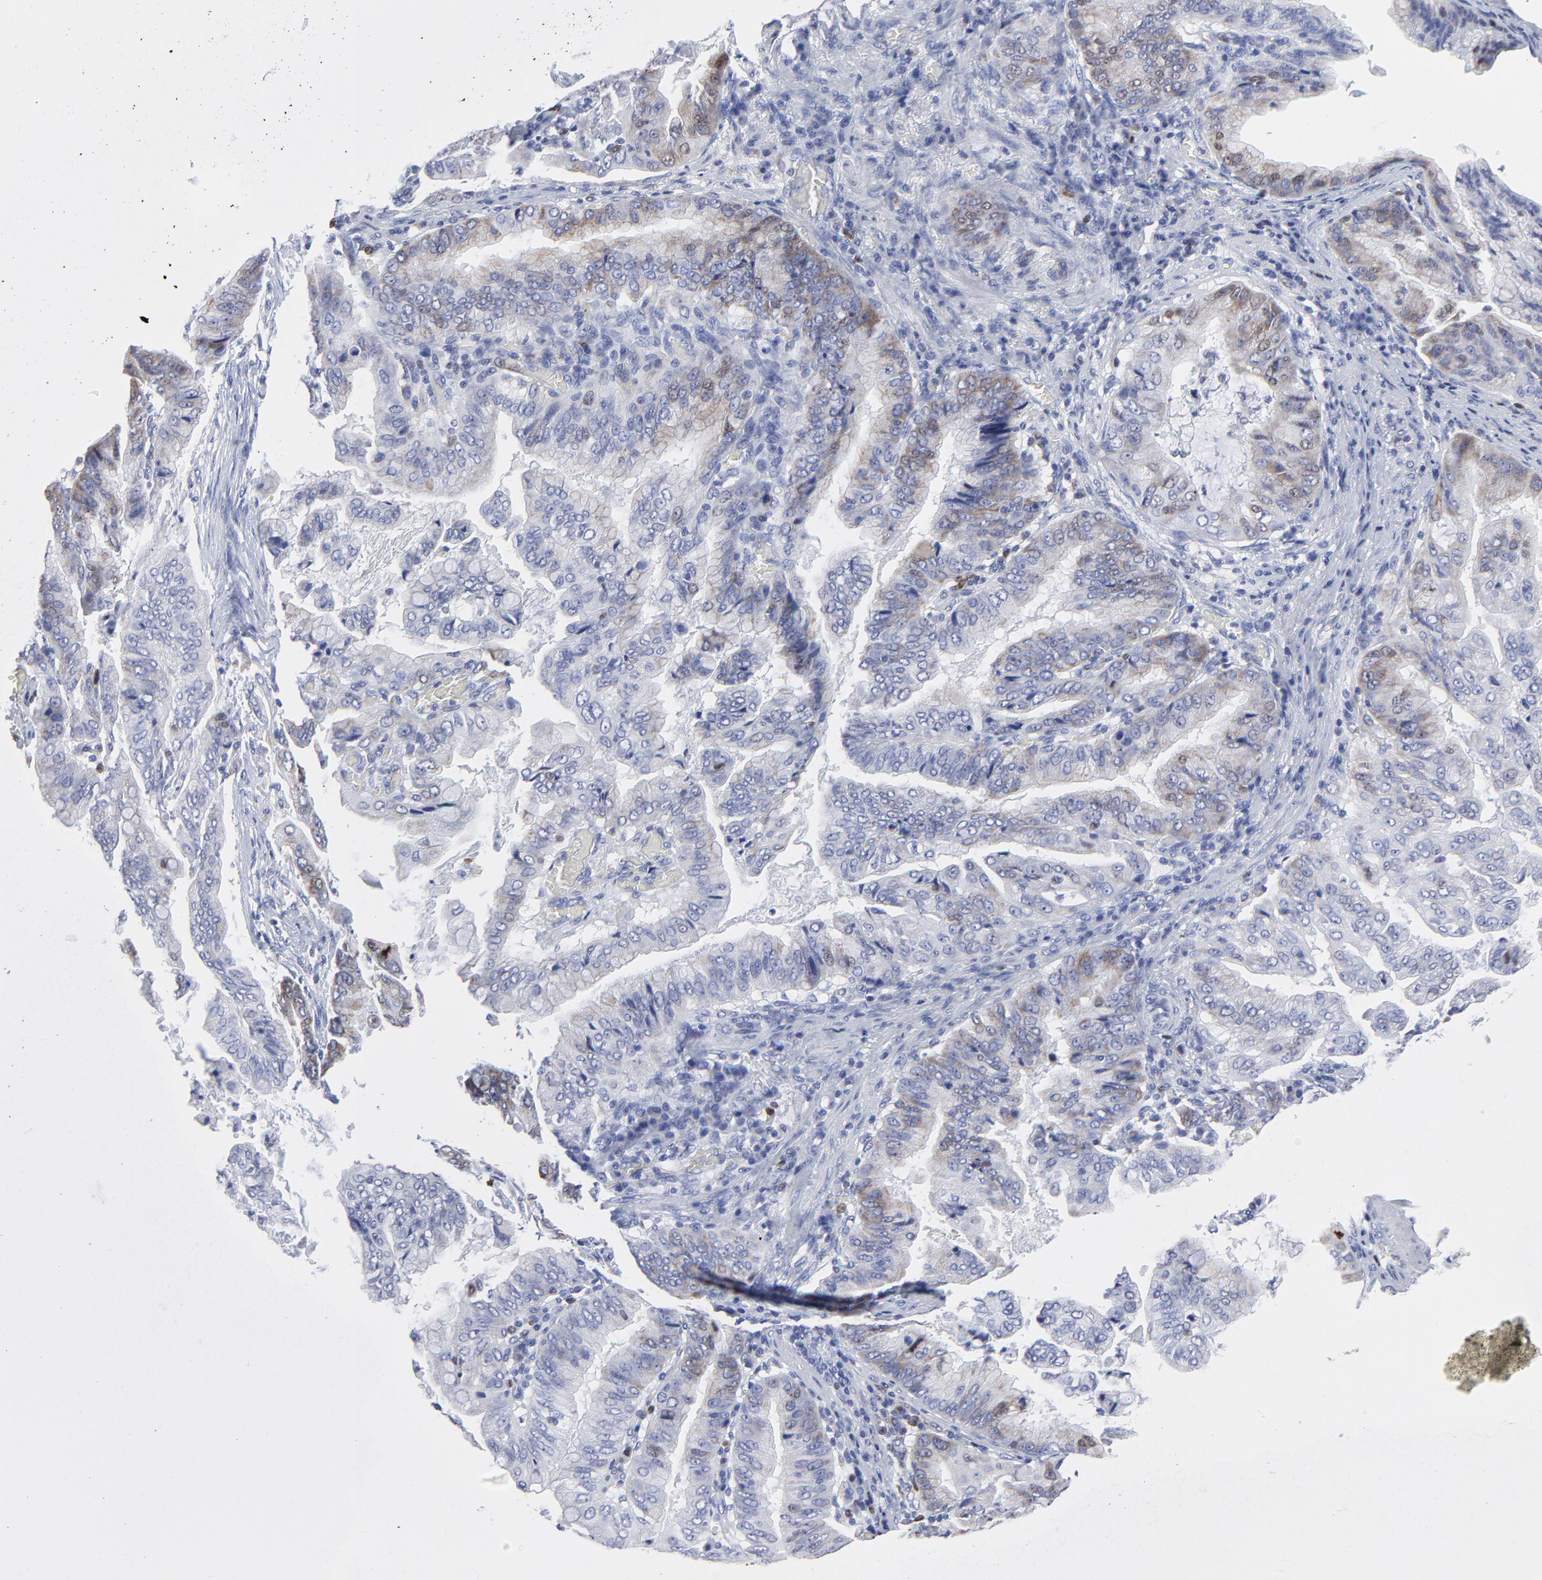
{"staining": {"intensity": "weak", "quantity": "25%-75%", "location": "cytoplasmic/membranous"}, "tissue": "stomach cancer", "cell_type": "Tumor cells", "image_type": "cancer", "snomed": [{"axis": "morphology", "description": "Adenocarcinoma, NOS"}, {"axis": "topography", "description": "Stomach, upper"}], "caption": "Immunohistochemistry (IHC) micrograph of neoplastic tissue: human stomach cancer stained using immunohistochemistry (IHC) exhibits low levels of weak protein expression localized specifically in the cytoplasmic/membranous of tumor cells, appearing as a cytoplasmic/membranous brown color.", "gene": "NCAPH", "patient": {"sex": "male", "age": 80}}